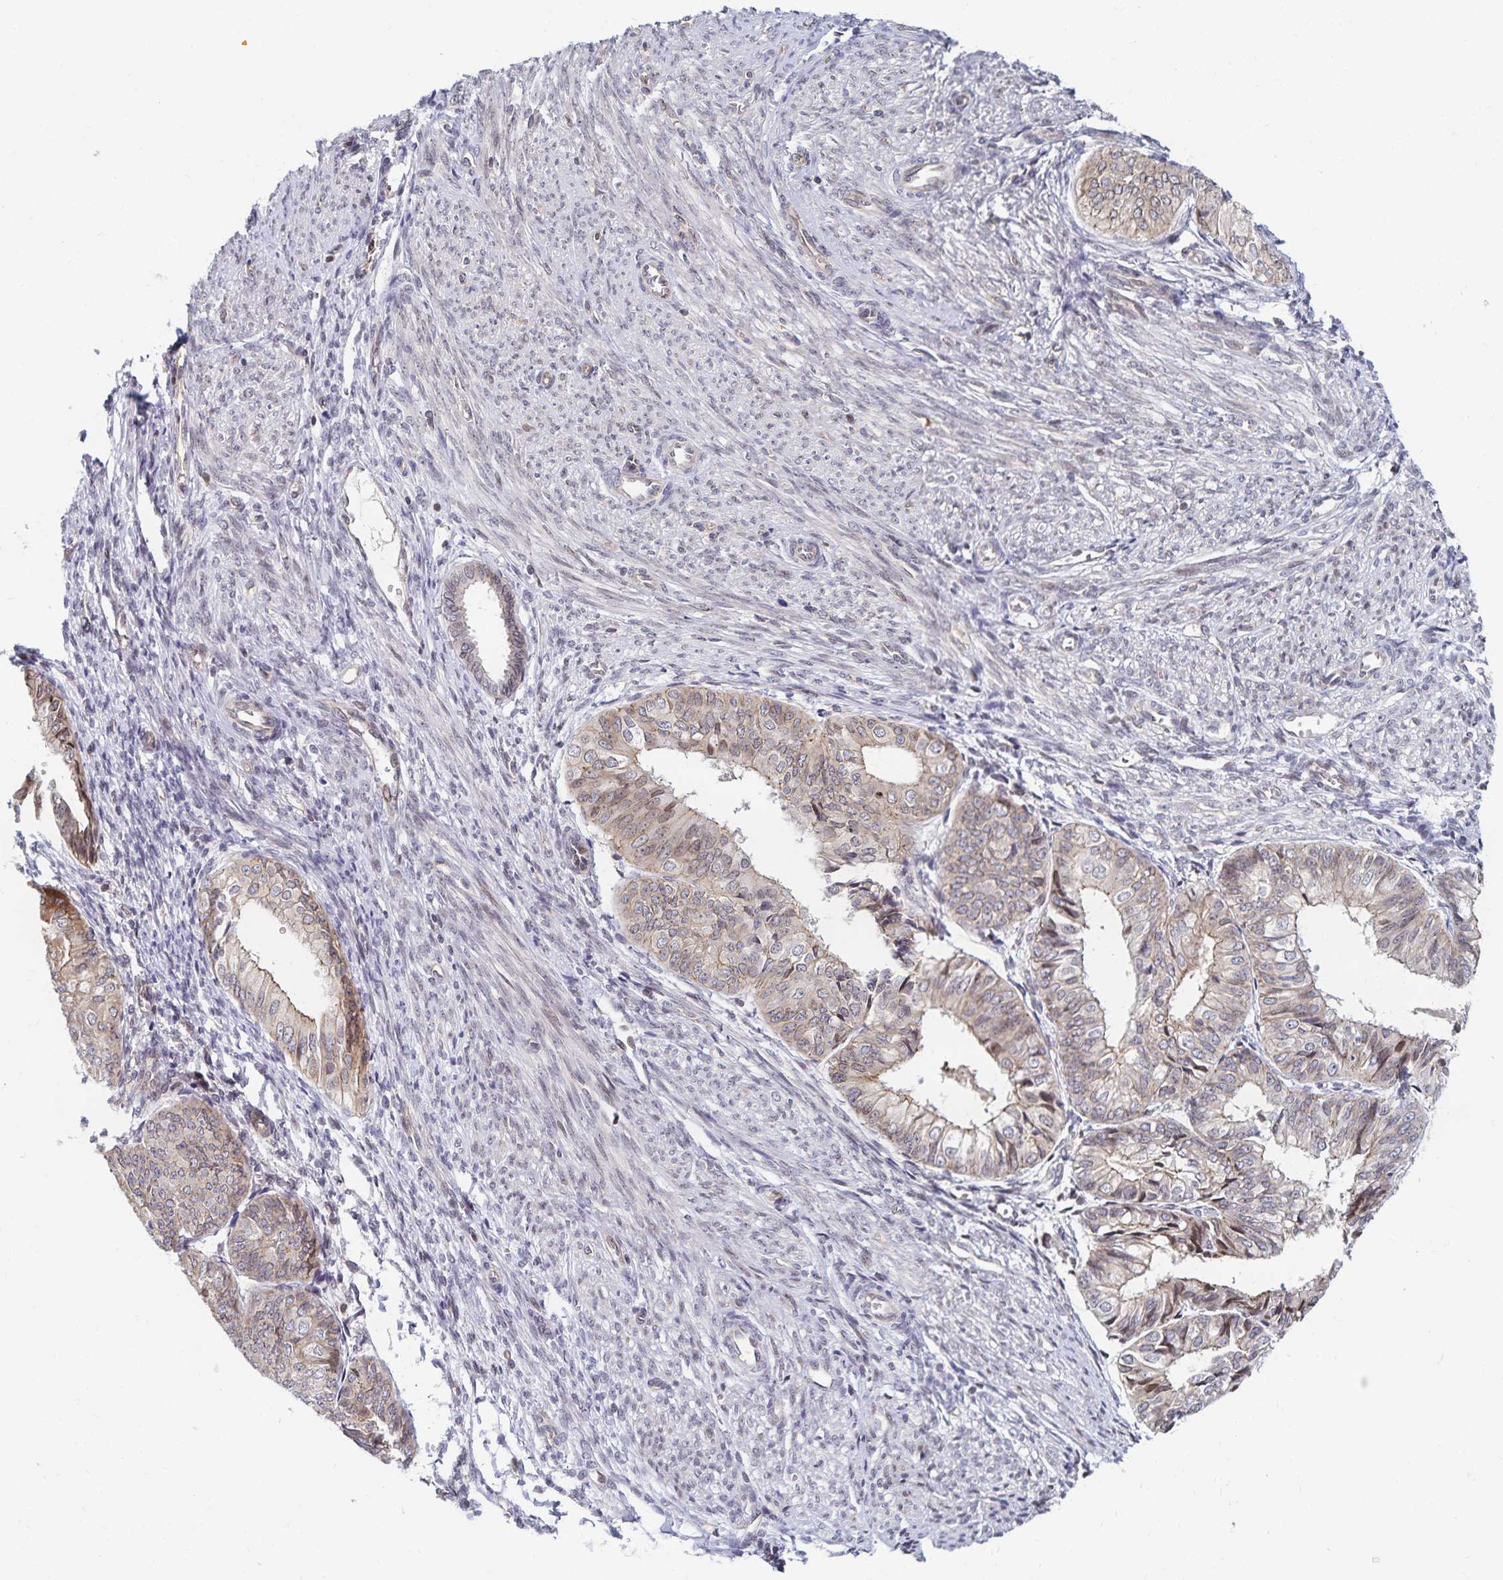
{"staining": {"intensity": "weak", "quantity": "<25%", "location": "cytoplasmic/membranous"}, "tissue": "endometrial cancer", "cell_type": "Tumor cells", "image_type": "cancer", "snomed": [{"axis": "morphology", "description": "Adenocarcinoma, NOS"}, {"axis": "topography", "description": "Endometrium"}], "caption": "Immunohistochemistry image of neoplastic tissue: endometrial cancer (adenocarcinoma) stained with DAB displays no significant protein staining in tumor cells.", "gene": "RAB9B", "patient": {"sex": "female", "age": 58}}